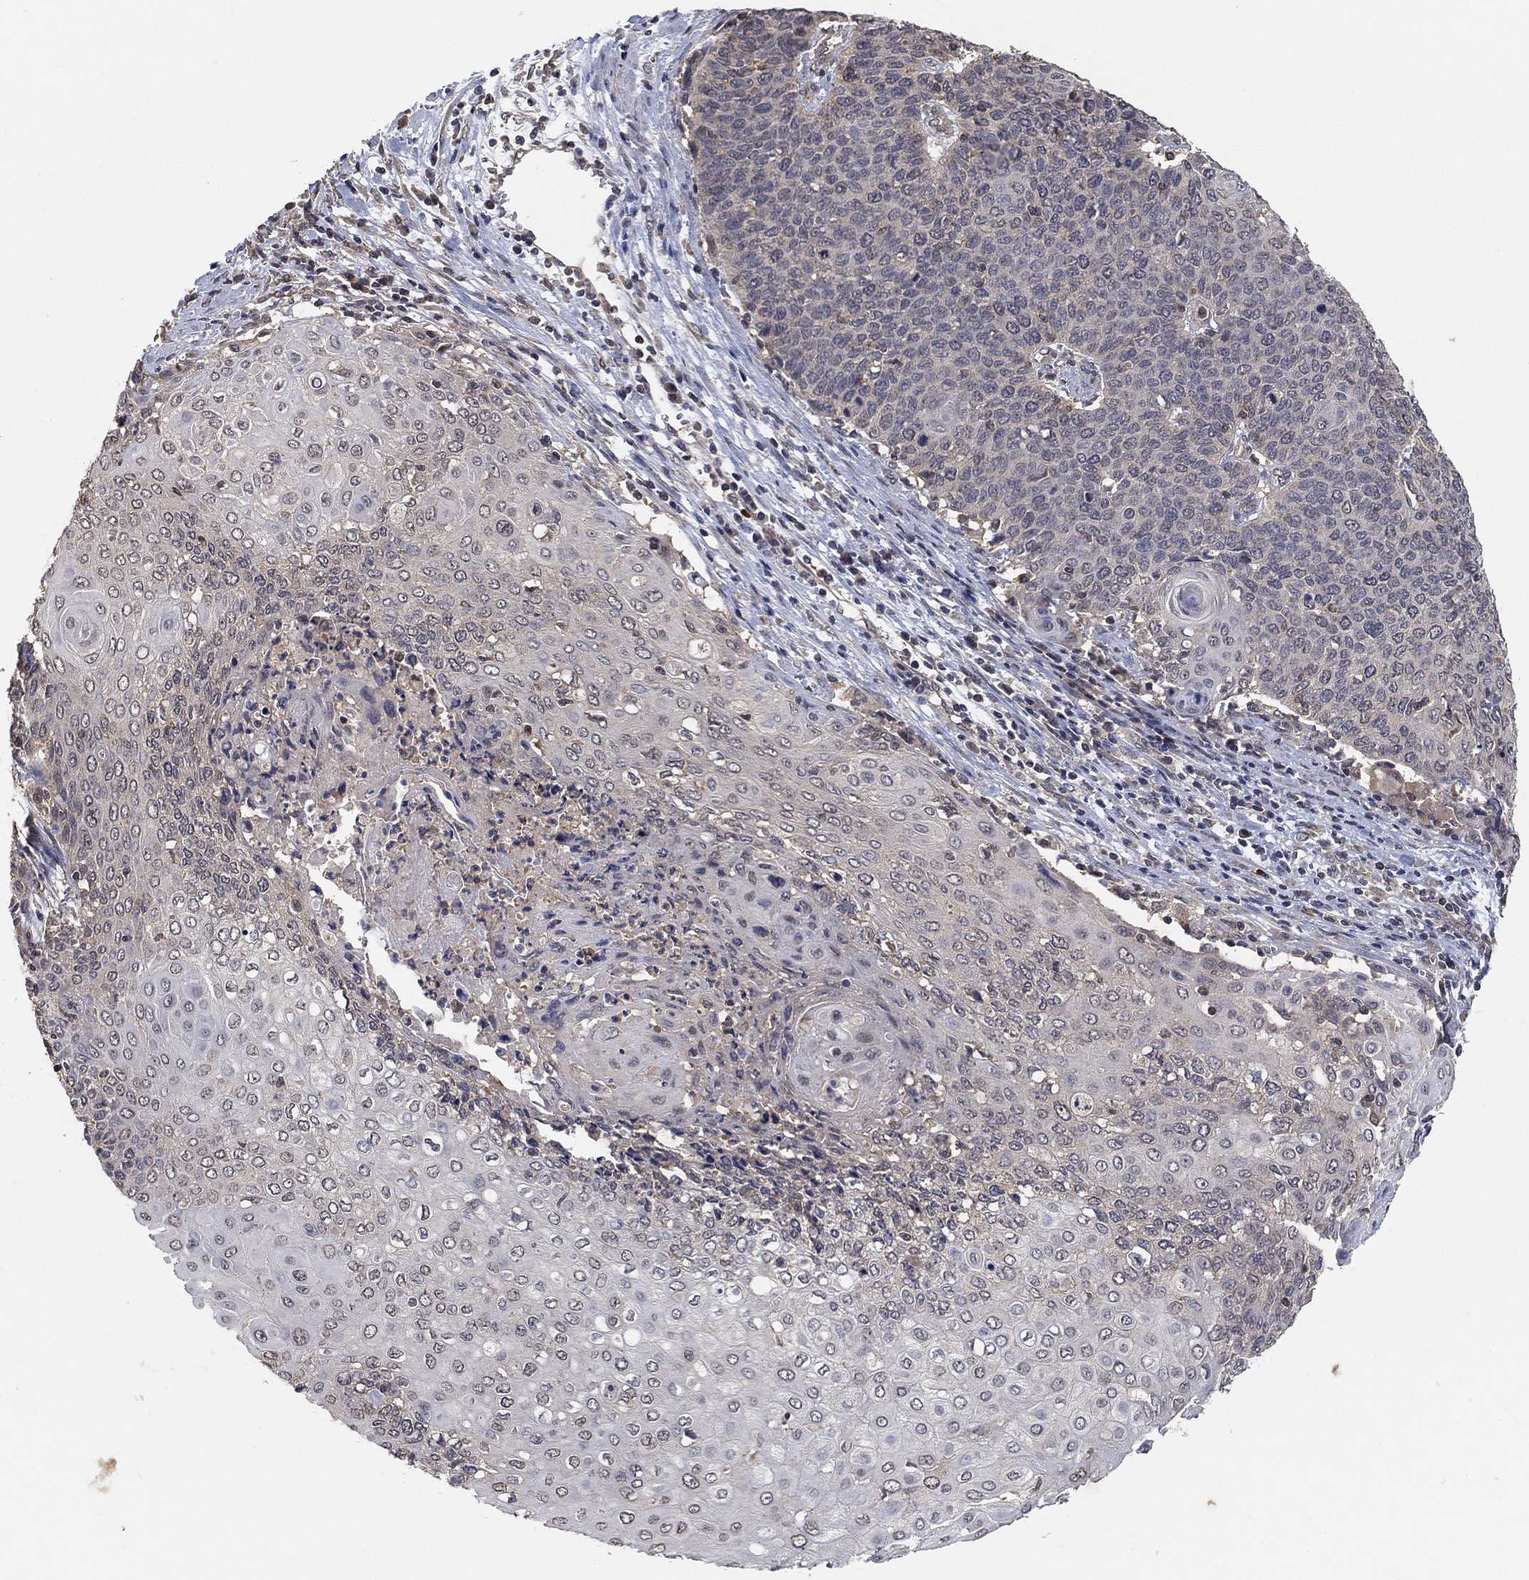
{"staining": {"intensity": "negative", "quantity": "none", "location": "none"}, "tissue": "cervical cancer", "cell_type": "Tumor cells", "image_type": "cancer", "snomed": [{"axis": "morphology", "description": "Squamous cell carcinoma, NOS"}, {"axis": "topography", "description": "Cervix"}], "caption": "Cervical cancer (squamous cell carcinoma) was stained to show a protein in brown. There is no significant positivity in tumor cells.", "gene": "CCDC43", "patient": {"sex": "female", "age": 39}}